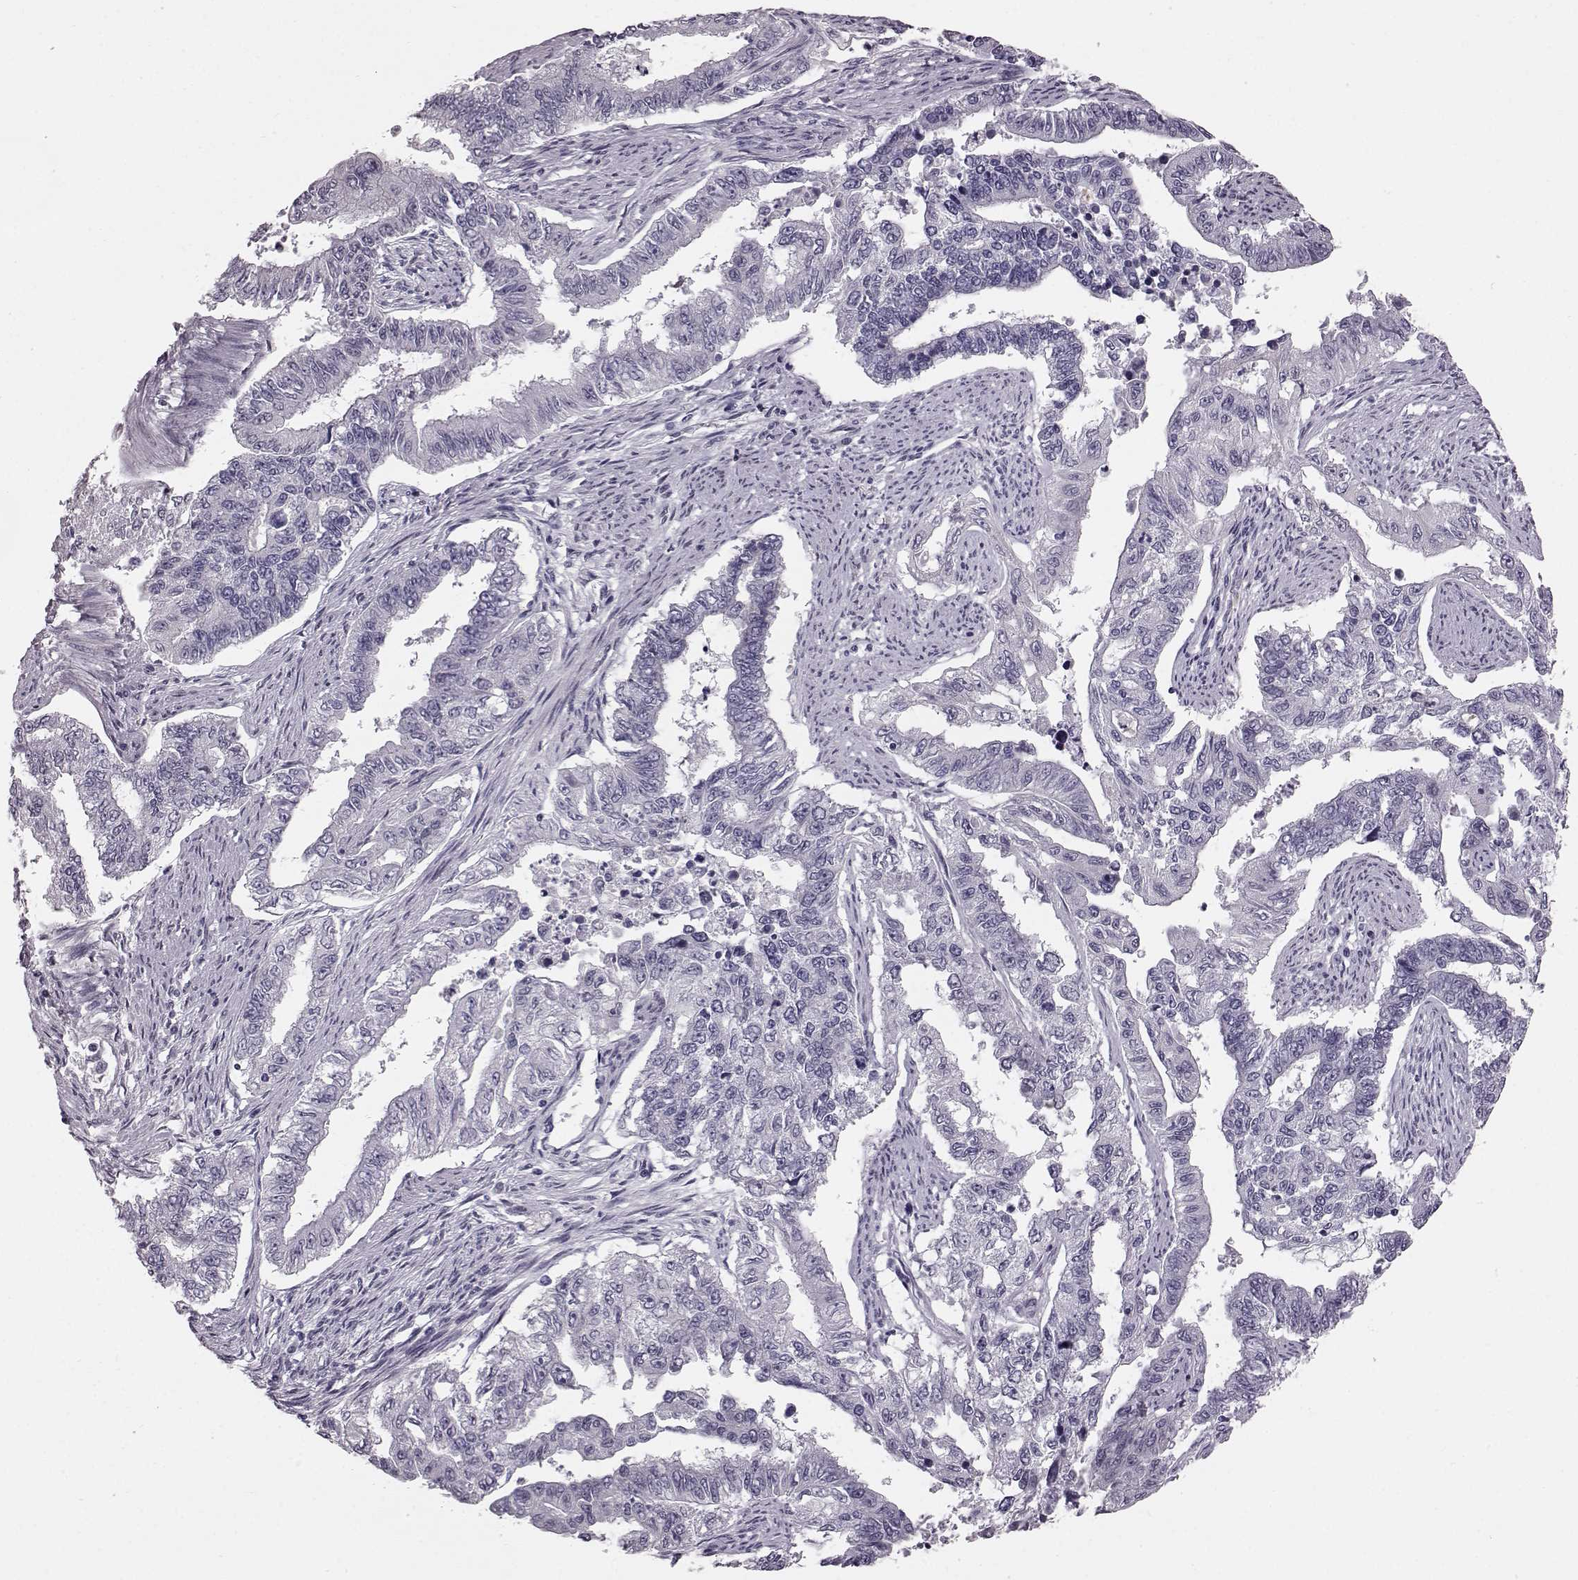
{"staining": {"intensity": "negative", "quantity": "none", "location": "none"}, "tissue": "endometrial cancer", "cell_type": "Tumor cells", "image_type": "cancer", "snomed": [{"axis": "morphology", "description": "Adenocarcinoma, NOS"}, {"axis": "topography", "description": "Uterus"}], "caption": "Immunohistochemical staining of human adenocarcinoma (endometrial) reveals no significant positivity in tumor cells.", "gene": "TCHHL1", "patient": {"sex": "female", "age": 59}}